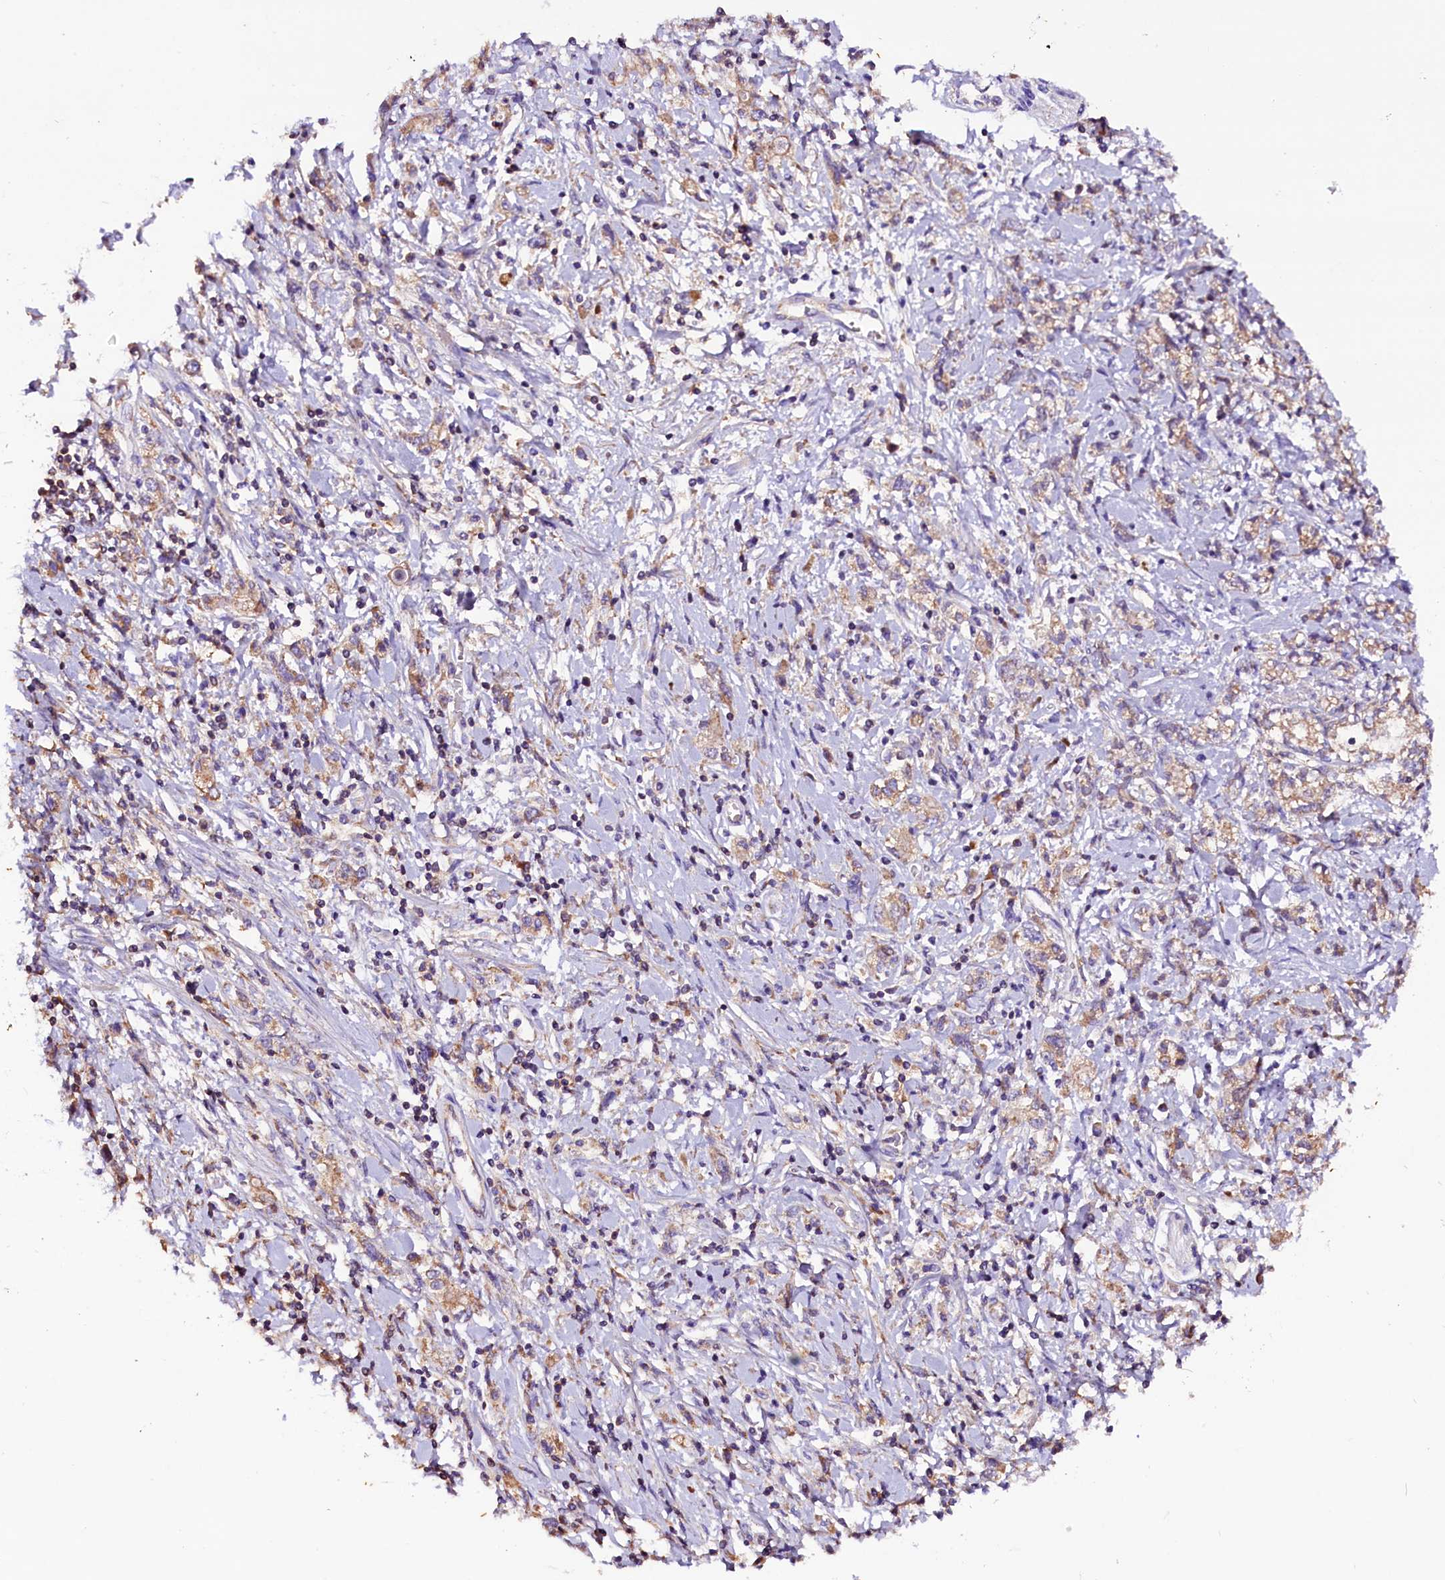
{"staining": {"intensity": "weak", "quantity": ">75%", "location": "cytoplasmic/membranous"}, "tissue": "stomach cancer", "cell_type": "Tumor cells", "image_type": "cancer", "snomed": [{"axis": "morphology", "description": "Adenocarcinoma, NOS"}, {"axis": "topography", "description": "Stomach"}], "caption": "A high-resolution photomicrograph shows IHC staining of stomach cancer (adenocarcinoma), which exhibits weak cytoplasmic/membranous positivity in approximately >75% of tumor cells.", "gene": "SIX5", "patient": {"sex": "female", "age": 76}}